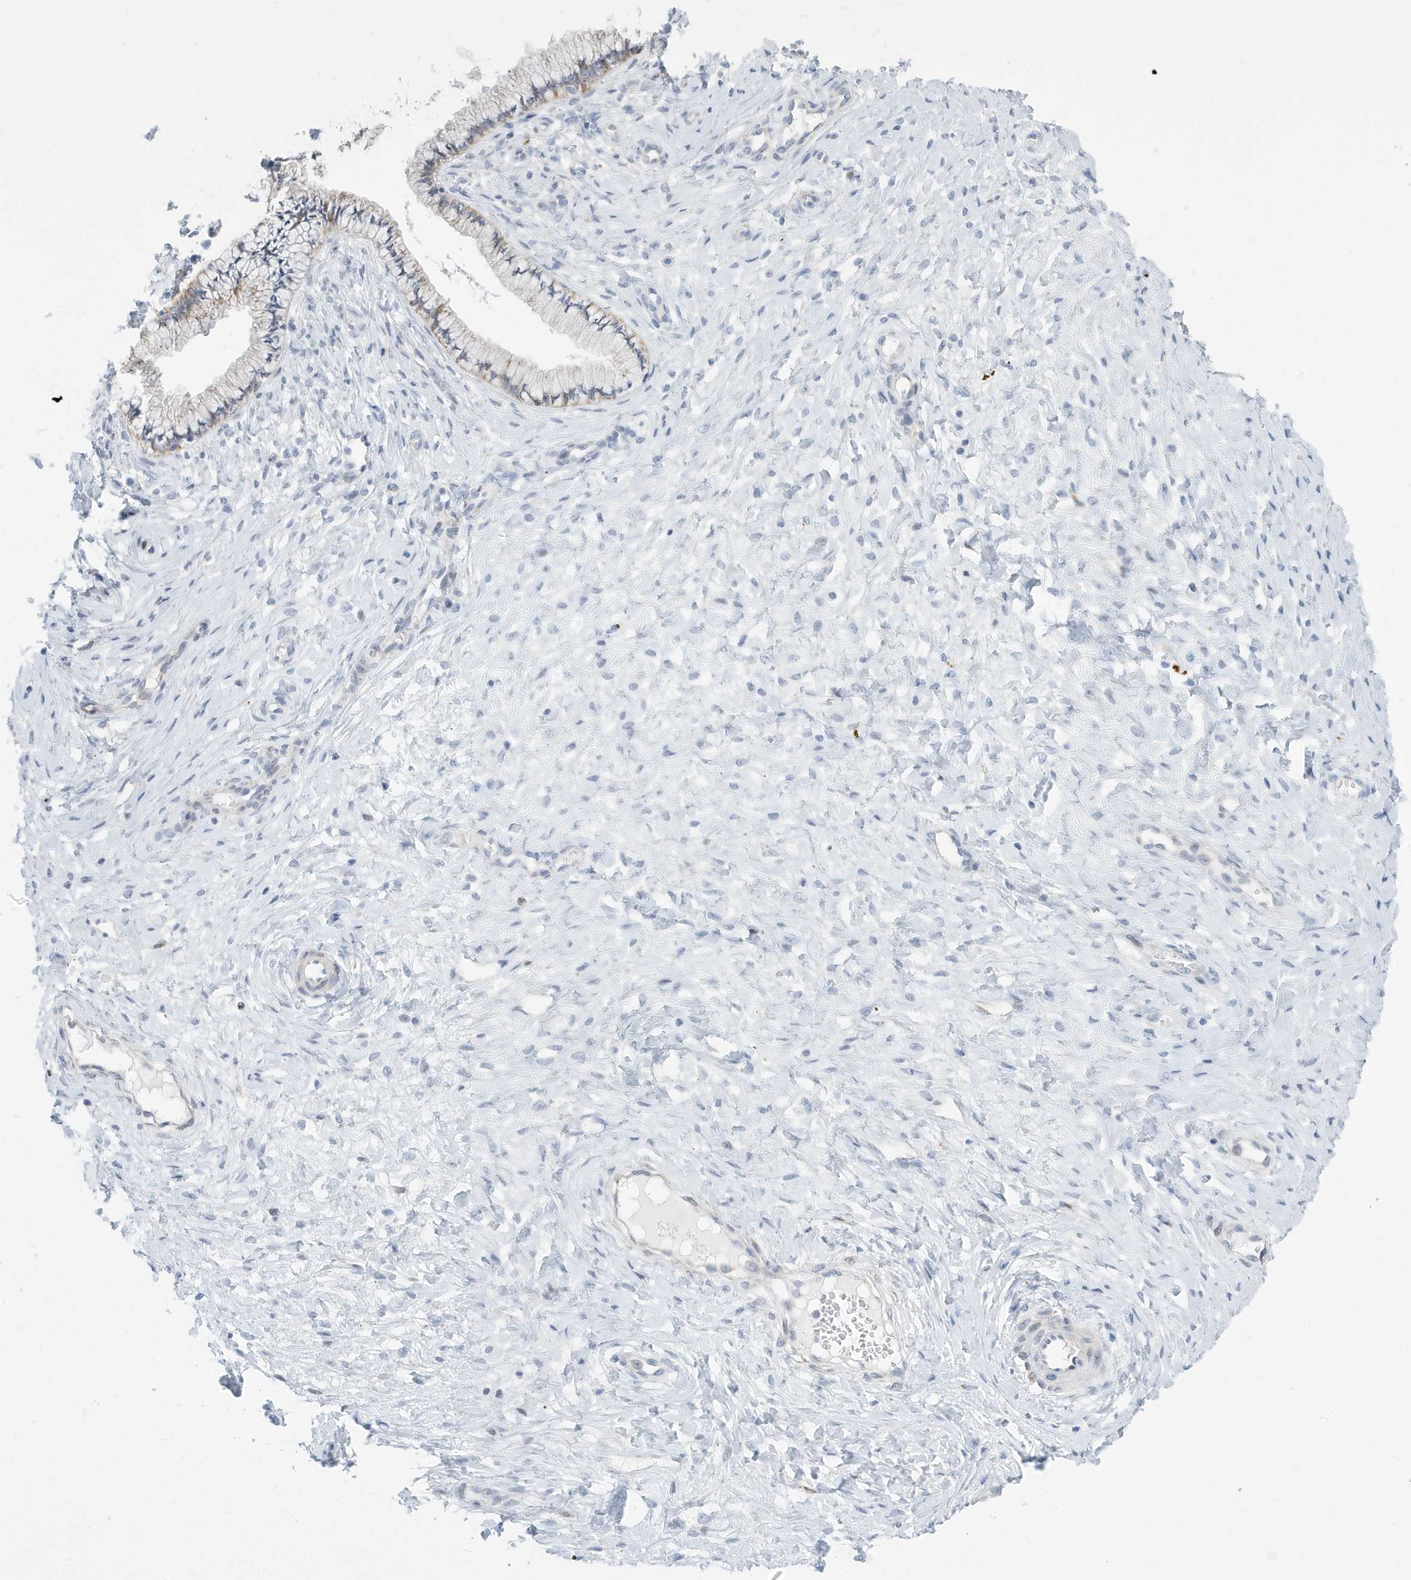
{"staining": {"intensity": "moderate", "quantity": "<25%", "location": "cytoplasmic/membranous"}, "tissue": "cervix", "cell_type": "Glandular cells", "image_type": "normal", "snomed": [{"axis": "morphology", "description": "Normal tissue, NOS"}, {"axis": "topography", "description": "Cervix"}], "caption": "The image demonstrates immunohistochemical staining of unremarkable cervix. There is moderate cytoplasmic/membranous positivity is appreciated in about <25% of glandular cells.", "gene": "SEMA3F", "patient": {"sex": "female", "age": 36}}